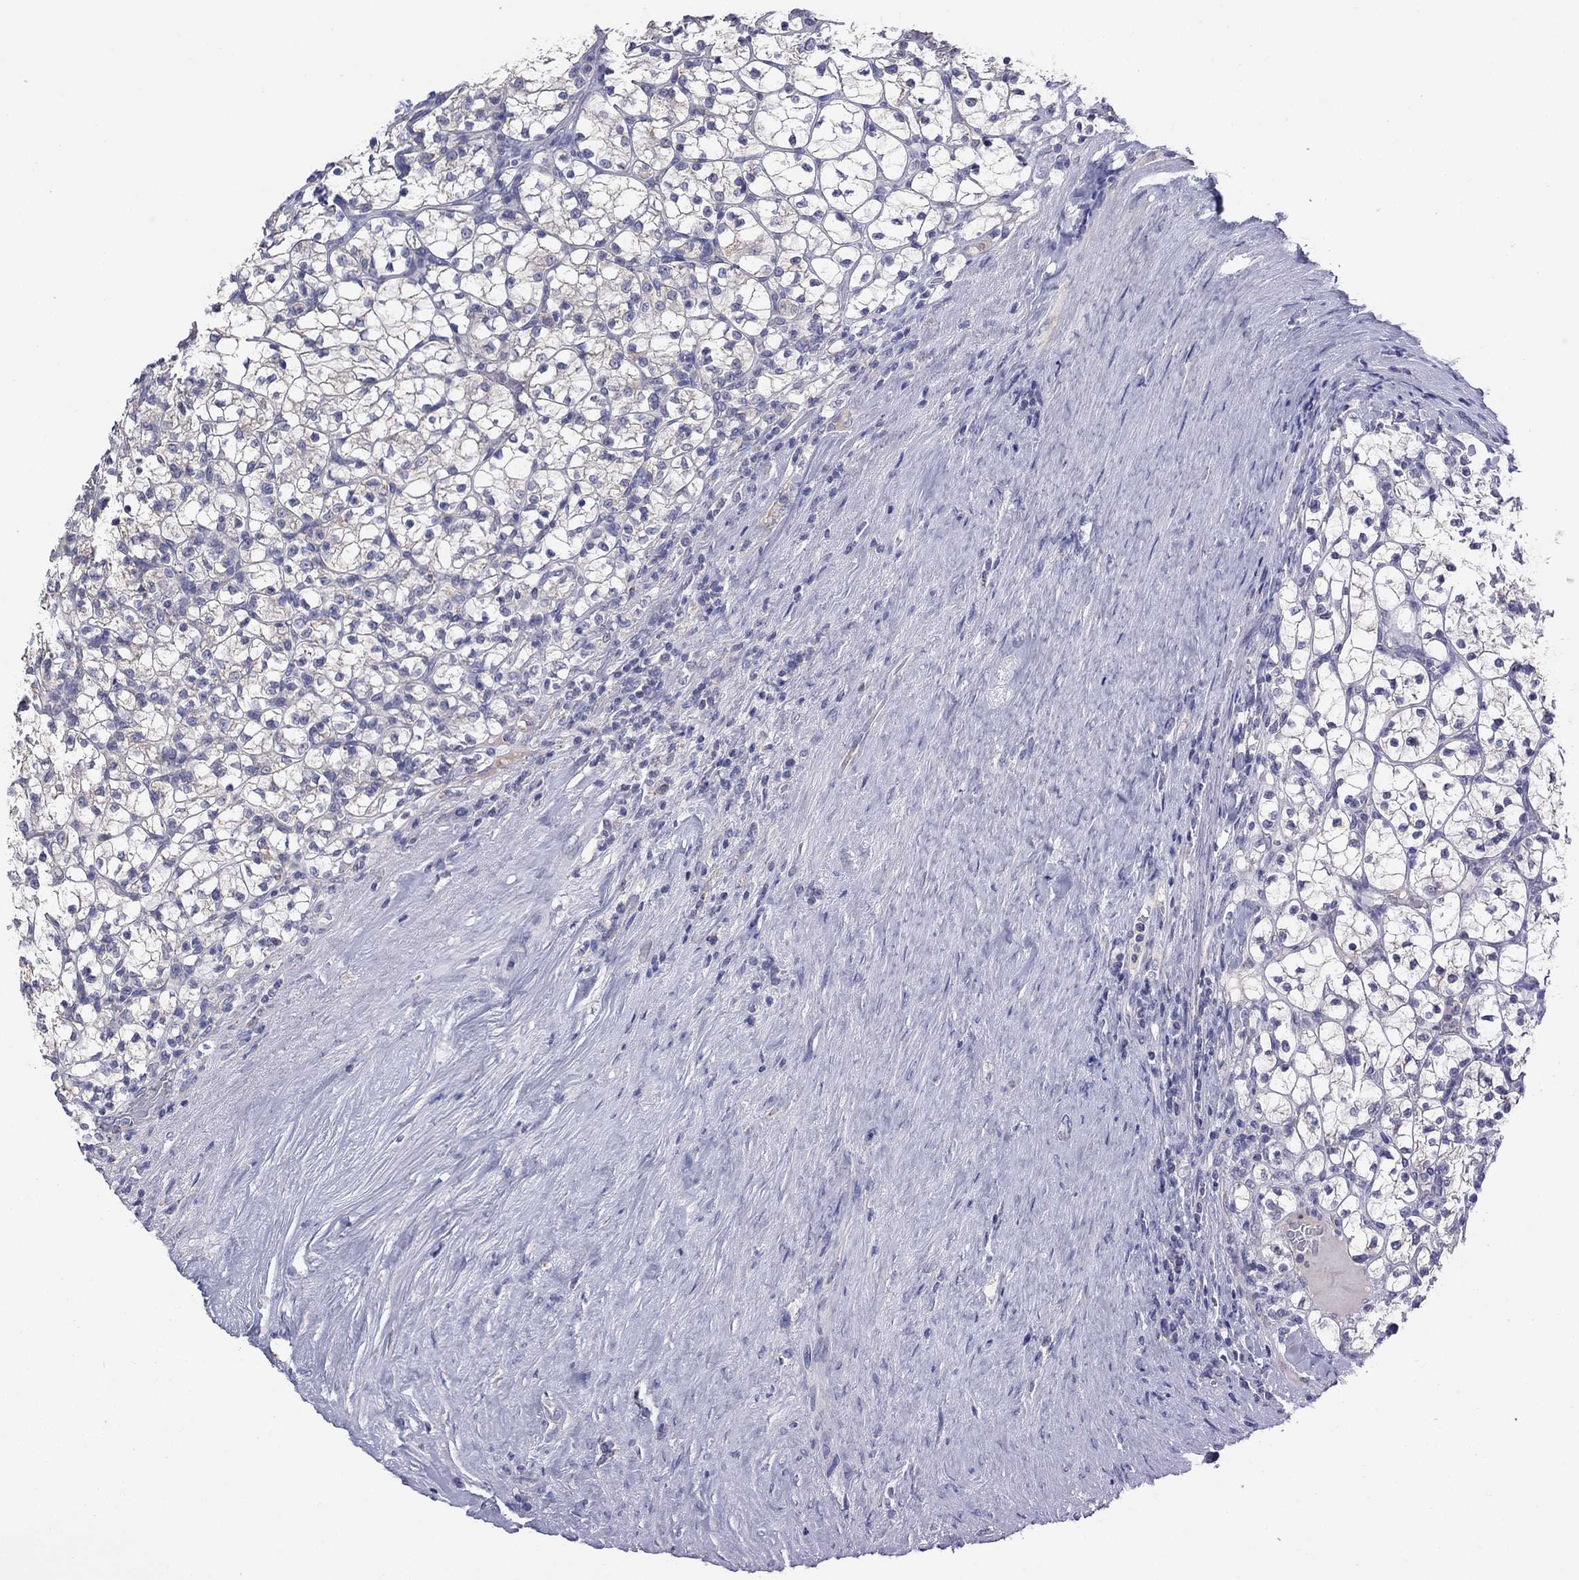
{"staining": {"intensity": "negative", "quantity": "none", "location": "none"}, "tissue": "renal cancer", "cell_type": "Tumor cells", "image_type": "cancer", "snomed": [{"axis": "morphology", "description": "Adenocarcinoma, NOS"}, {"axis": "topography", "description": "Kidney"}], "caption": "IHC of adenocarcinoma (renal) displays no staining in tumor cells.", "gene": "CLVS1", "patient": {"sex": "female", "age": 89}}